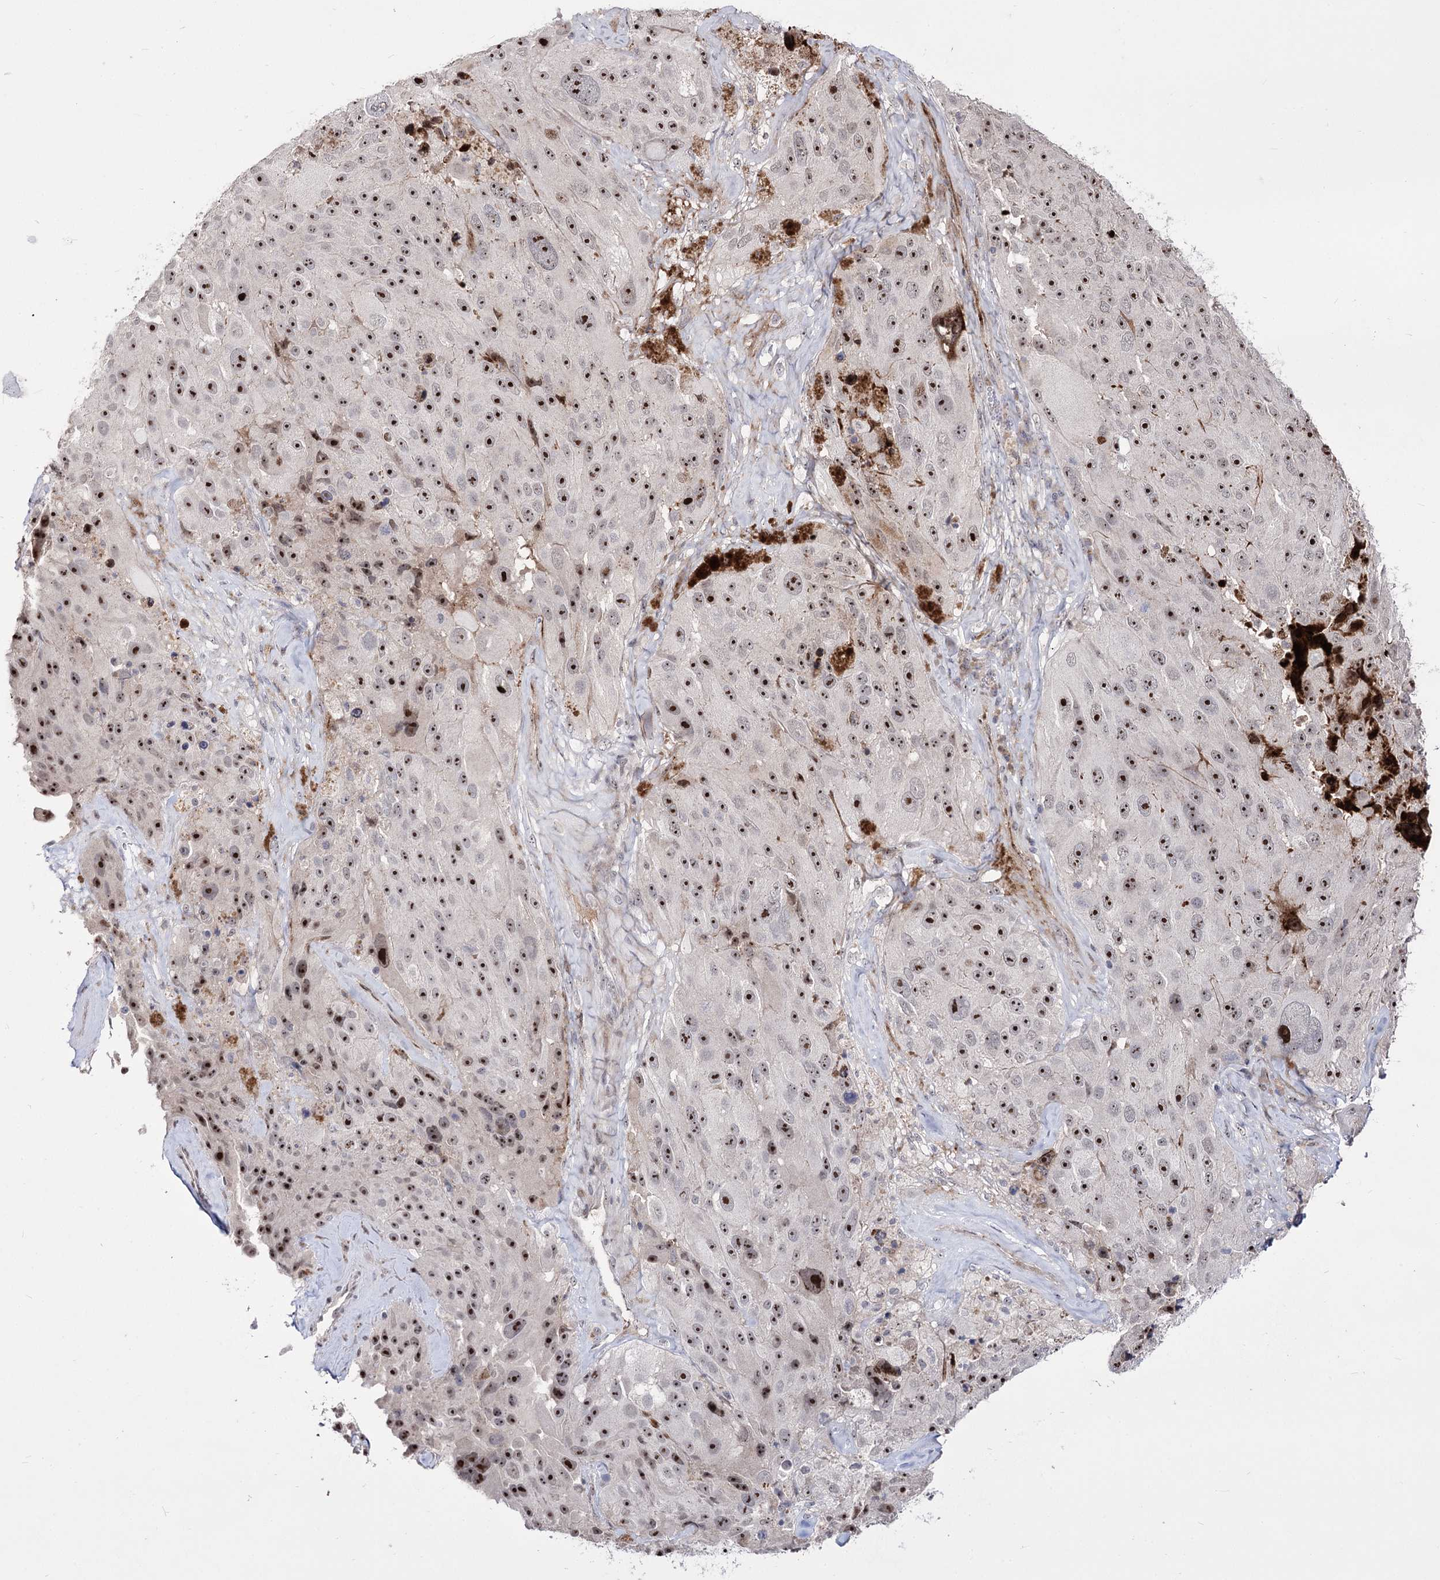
{"staining": {"intensity": "strong", "quantity": ">75%", "location": "nuclear"}, "tissue": "melanoma", "cell_type": "Tumor cells", "image_type": "cancer", "snomed": [{"axis": "morphology", "description": "Malignant melanoma, Metastatic site"}, {"axis": "topography", "description": "Lymph node"}], "caption": "The immunohistochemical stain shows strong nuclear staining in tumor cells of melanoma tissue. The staining is performed using DAB brown chromogen to label protein expression. The nuclei are counter-stained blue using hematoxylin.", "gene": "STOX1", "patient": {"sex": "male", "age": 62}}